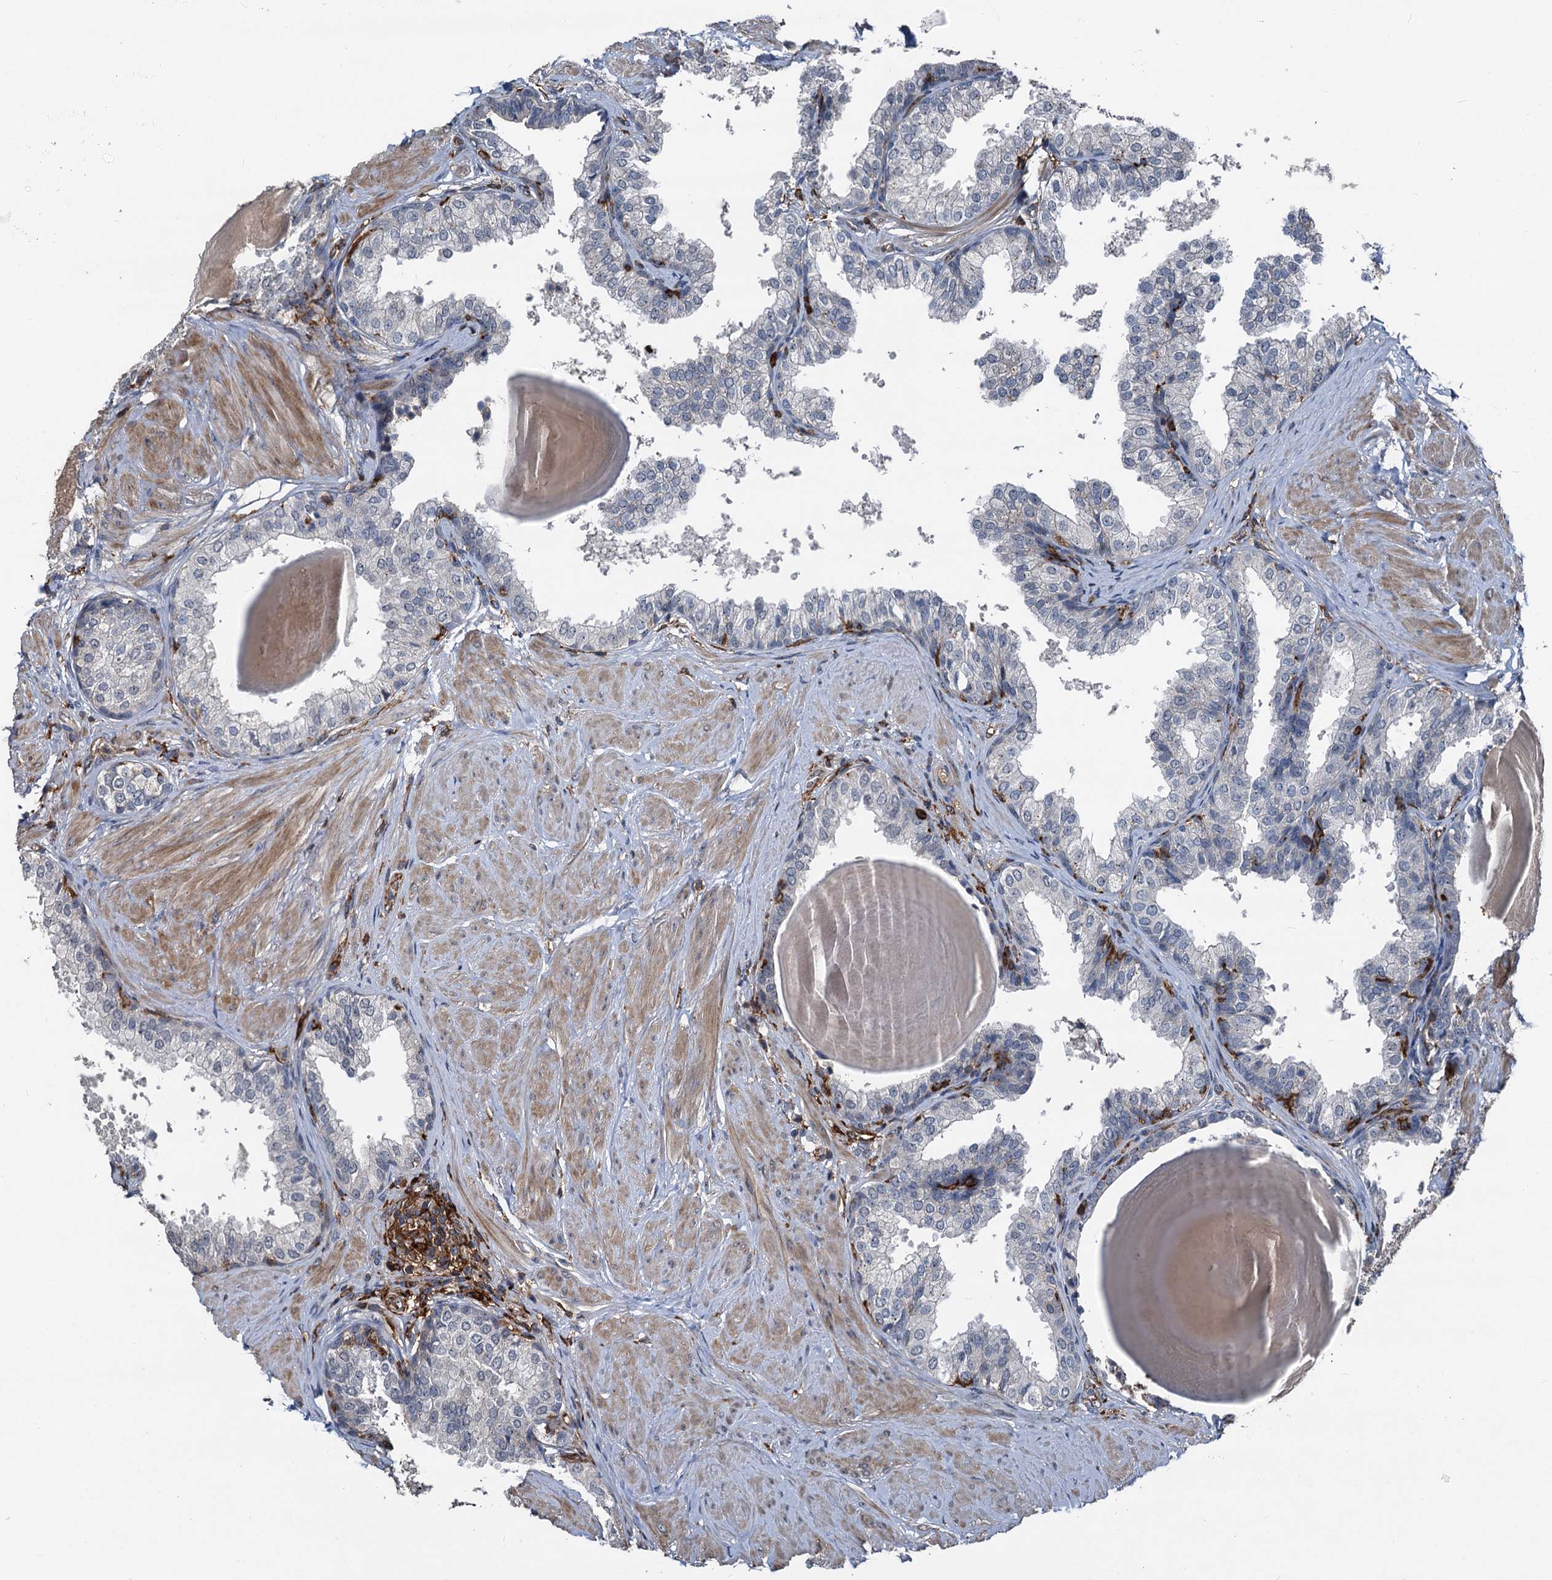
{"staining": {"intensity": "negative", "quantity": "none", "location": "none"}, "tissue": "prostate", "cell_type": "Glandular cells", "image_type": "normal", "snomed": [{"axis": "morphology", "description": "Normal tissue, NOS"}, {"axis": "topography", "description": "Prostate"}], "caption": "Human prostate stained for a protein using IHC displays no positivity in glandular cells.", "gene": "PLEKHO2", "patient": {"sex": "male", "age": 48}}